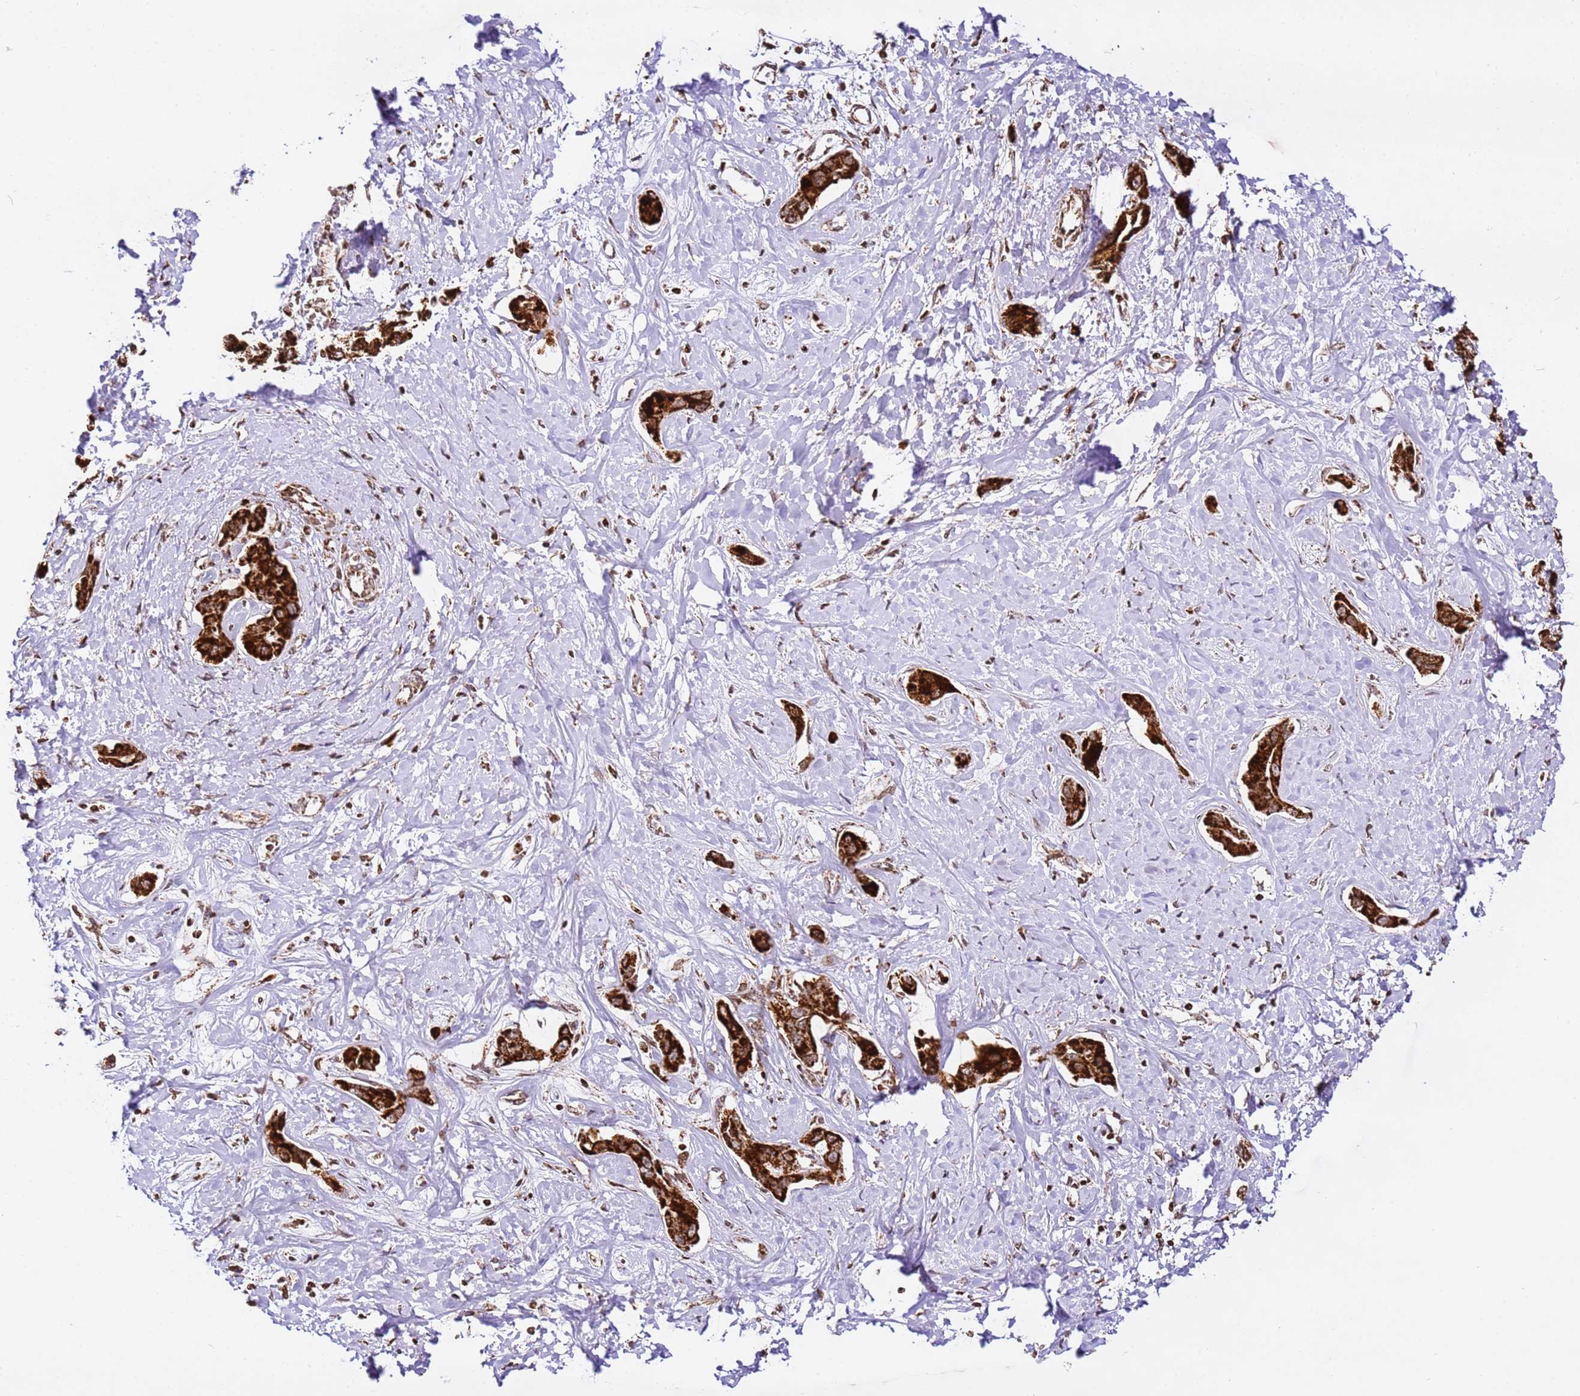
{"staining": {"intensity": "strong", "quantity": ">75%", "location": "cytoplasmic/membranous"}, "tissue": "liver cancer", "cell_type": "Tumor cells", "image_type": "cancer", "snomed": [{"axis": "morphology", "description": "Cholangiocarcinoma"}, {"axis": "topography", "description": "Liver"}], "caption": "The histopathology image displays immunohistochemical staining of liver cancer (cholangiocarcinoma). There is strong cytoplasmic/membranous positivity is present in approximately >75% of tumor cells.", "gene": "HSPE1", "patient": {"sex": "male", "age": 59}}